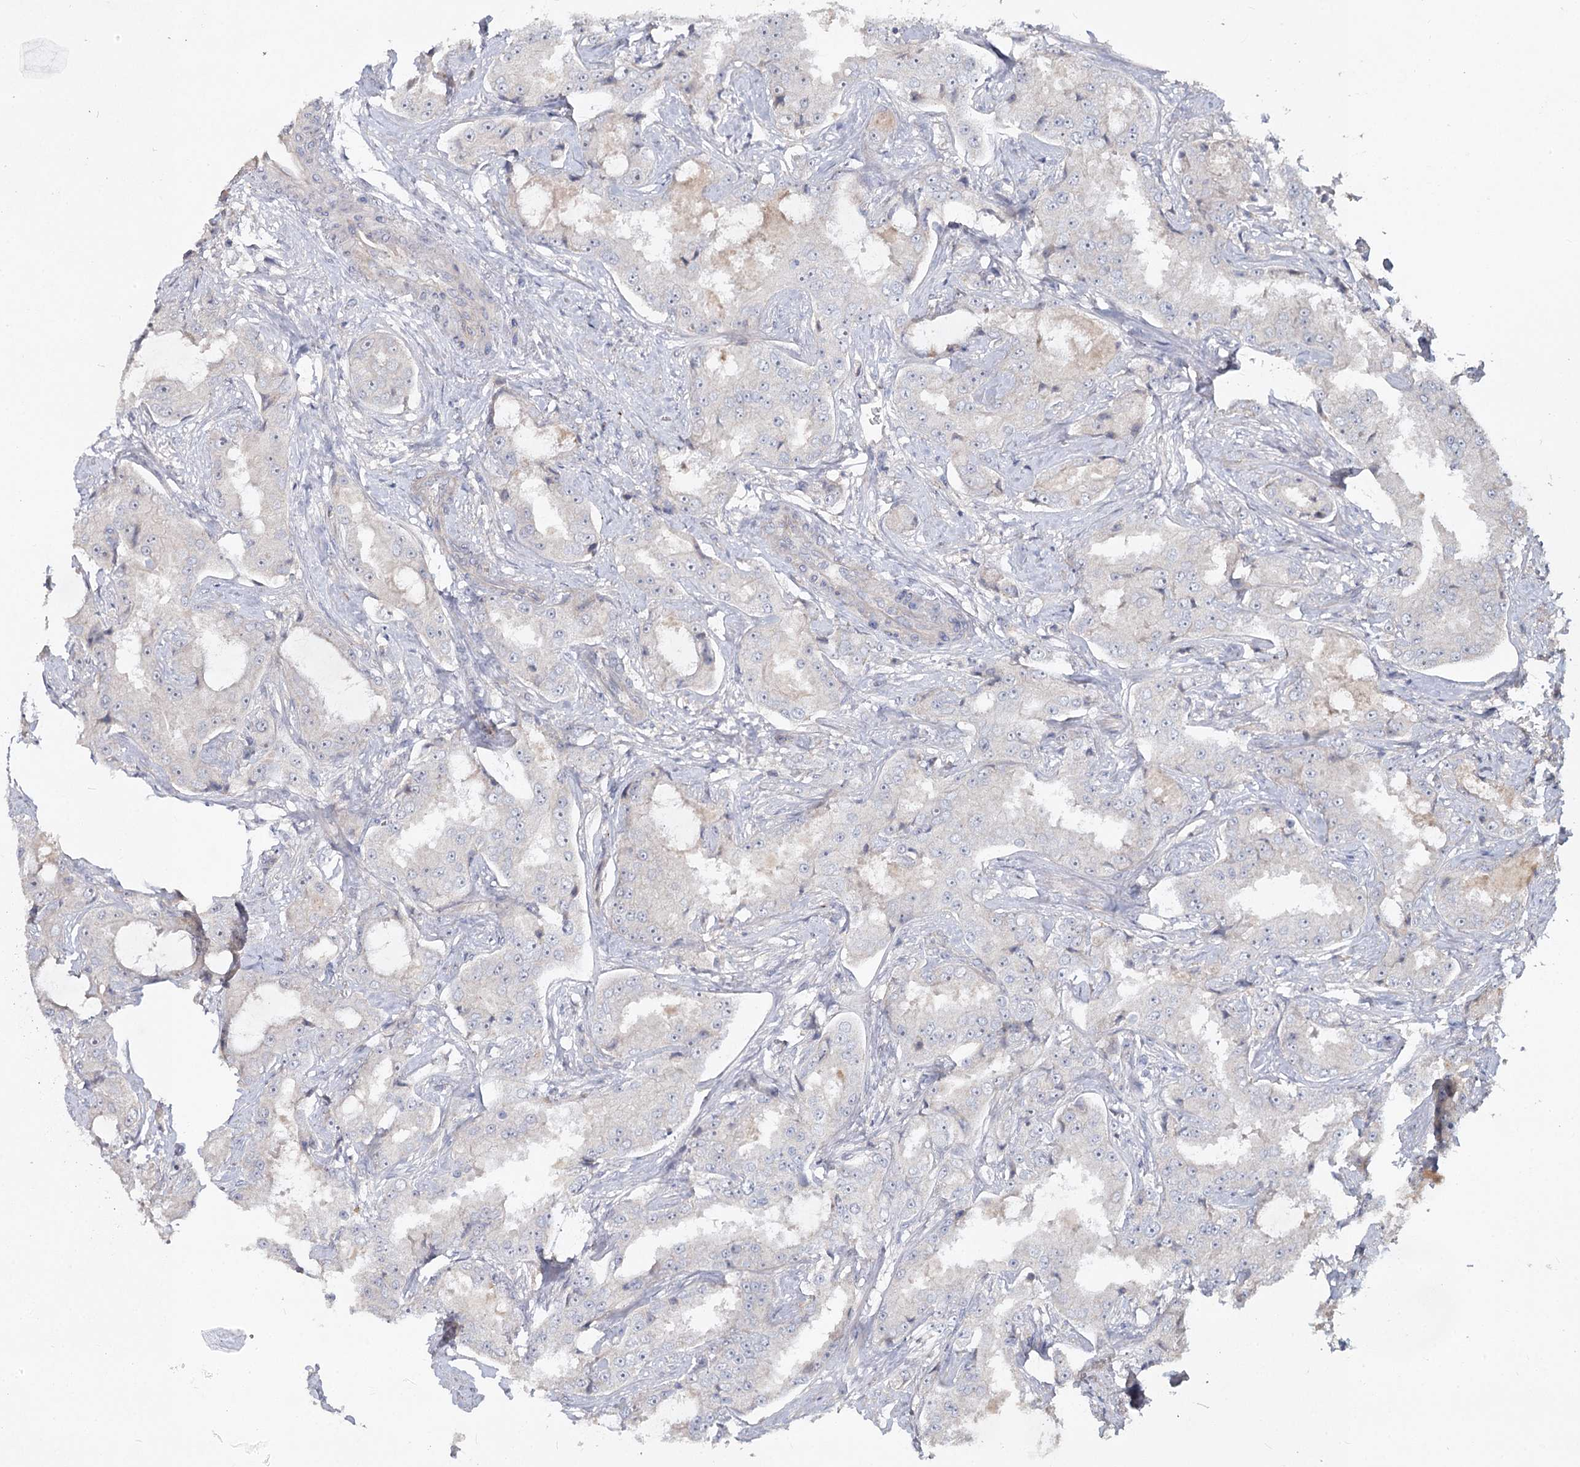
{"staining": {"intensity": "negative", "quantity": "none", "location": "none"}, "tissue": "prostate cancer", "cell_type": "Tumor cells", "image_type": "cancer", "snomed": [{"axis": "morphology", "description": "Adenocarcinoma, High grade"}, {"axis": "topography", "description": "Prostate"}], "caption": "An image of human prostate cancer is negative for staining in tumor cells.", "gene": "ANGPTL5", "patient": {"sex": "male", "age": 73}}